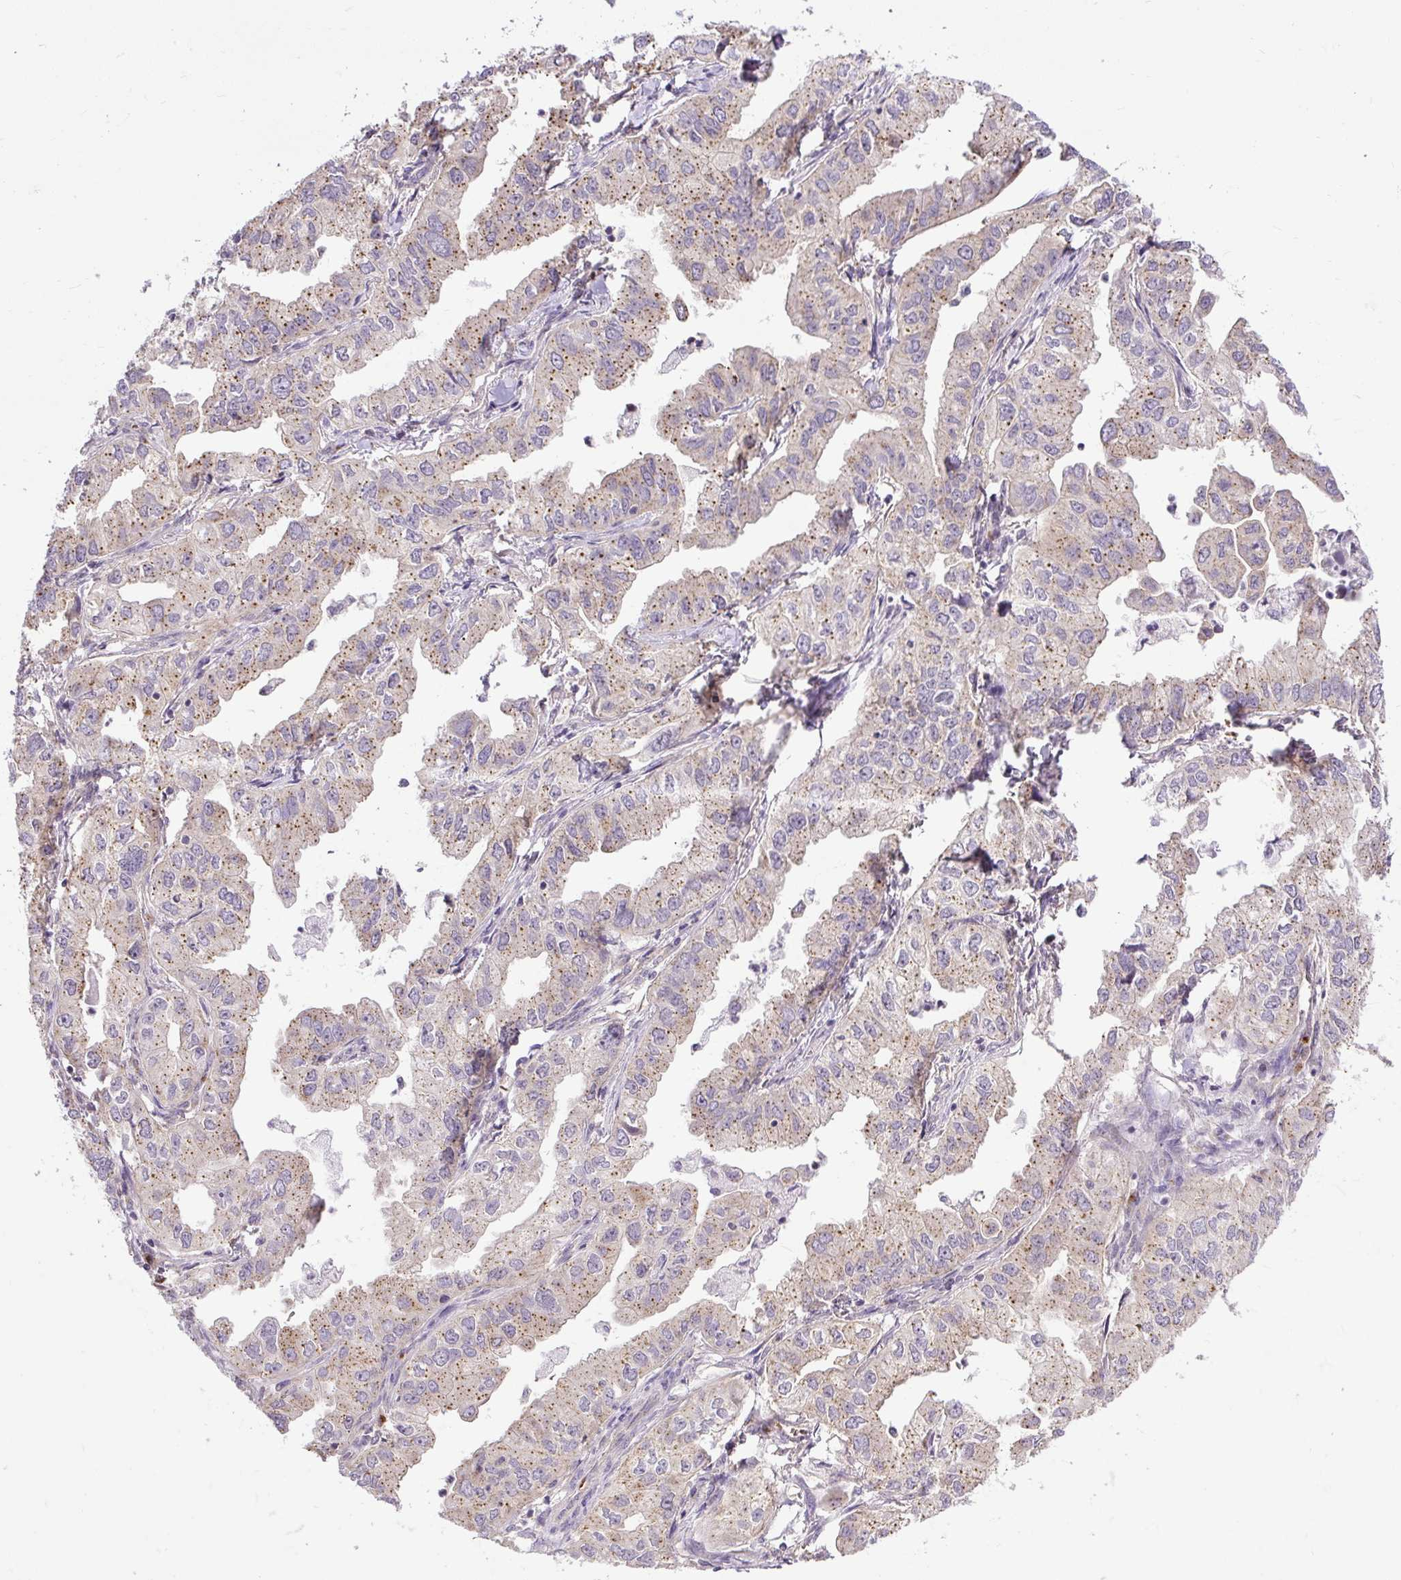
{"staining": {"intensity": "moderate", "quantity": ">75%", "location": "cytoplasmic/membranous"}, "tissue": "lung cancer", "cell_type": "Tumor cells", "image_type": "cancer", "snomed": [{"axis": "morphology", "description": "Adenocarcinoma, NOS"}, {"axis": "topography", "description": "Lung"}], "caption": "A medium amount of moderate cytoplasmic/membranous positivity is appreciated in about >75% of tumor cells in lung cancer tissue.", "gene": "SMC4", "patient": {"sex": "male", "age": 48}}